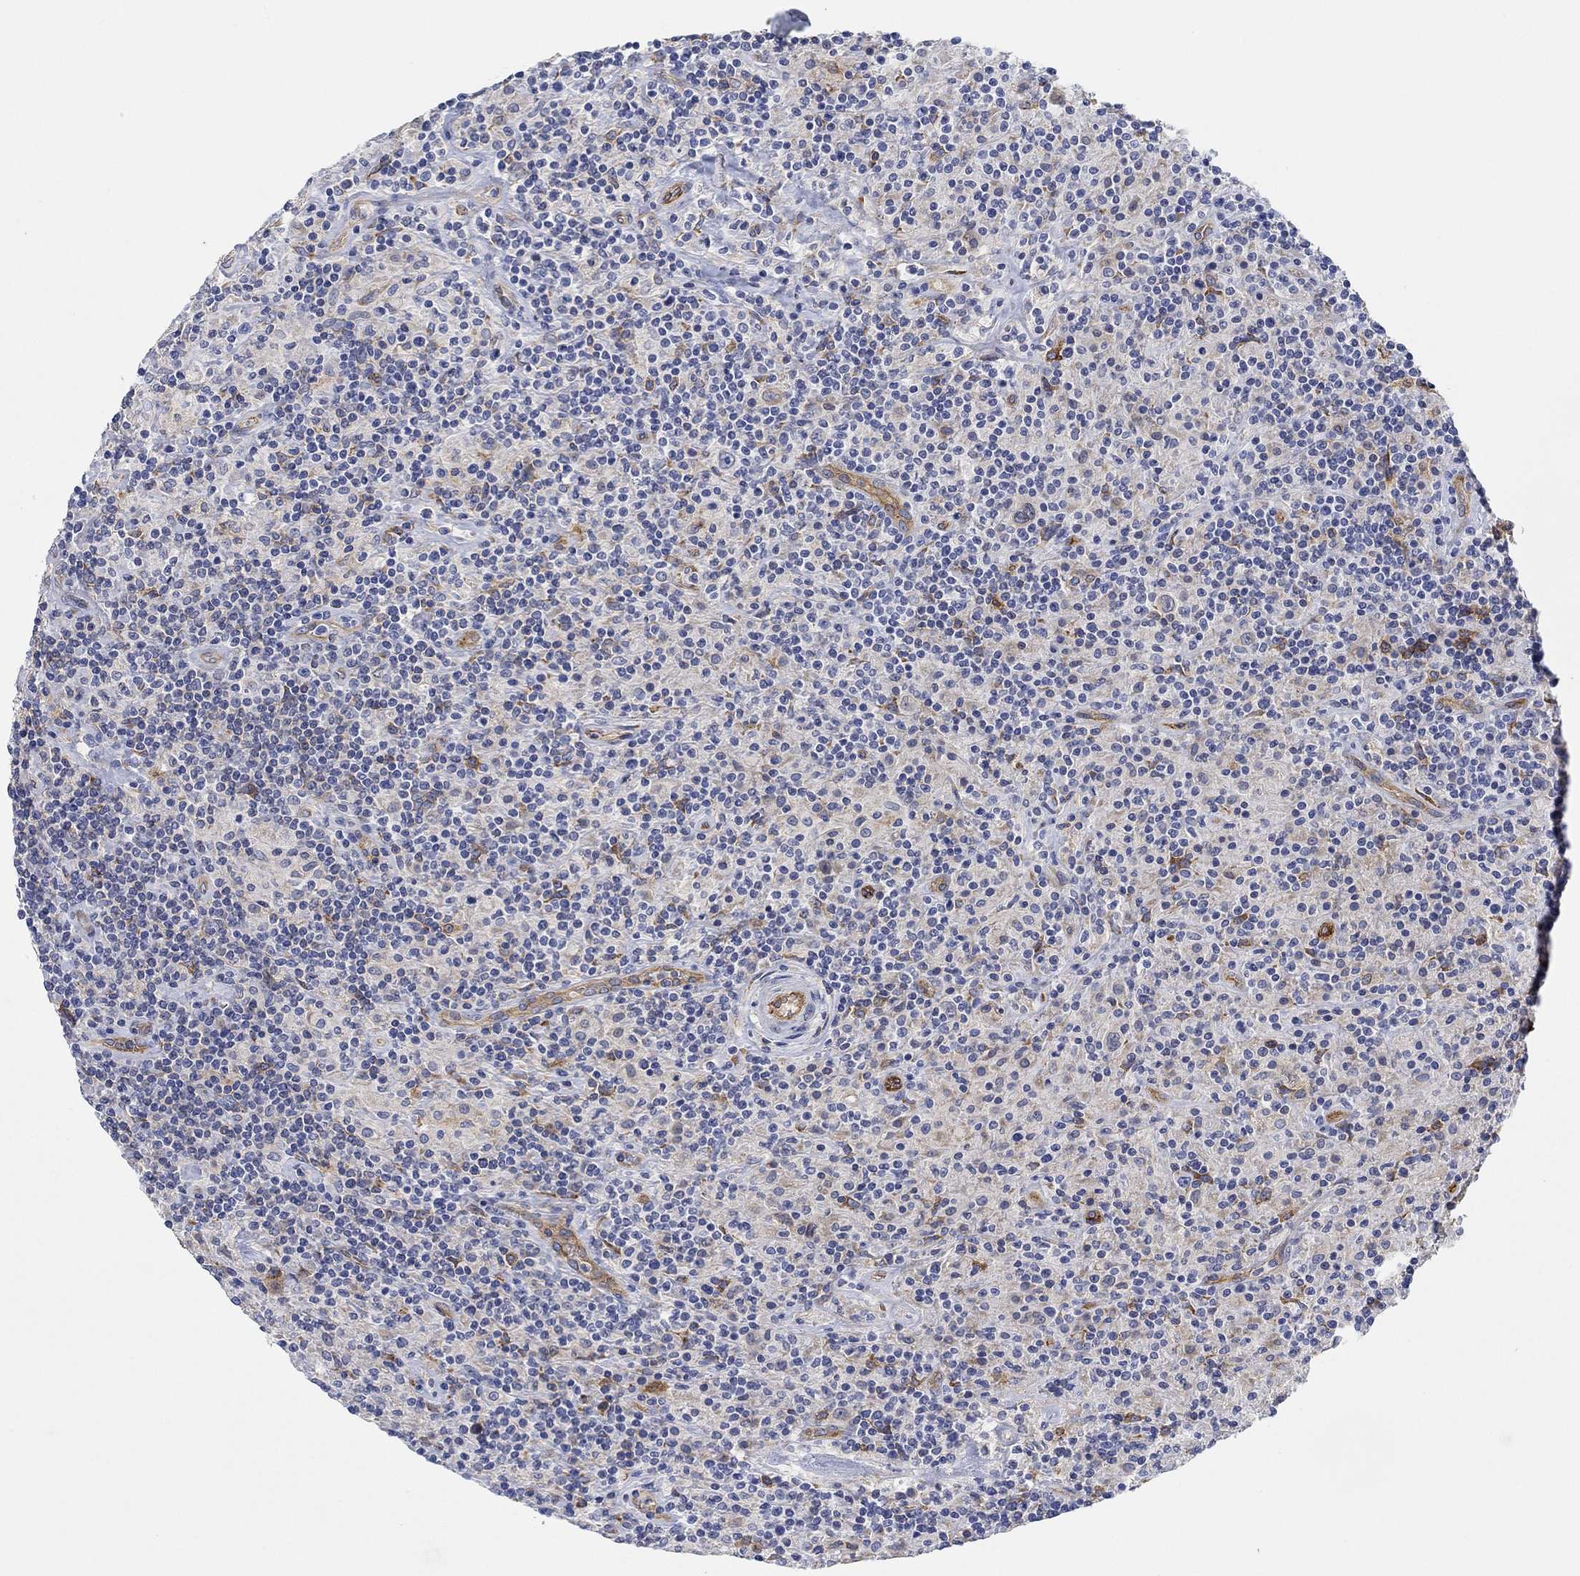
{"staining": {"intensity": "negative", "quantity": "none", "location": "none"}, "tissue": "lymphoma", "cell_type": "Tumor cells", "image_type": "cancer", "snomed": [{"axis": "morphology", "description": "Hodgkin's disease, NOS"}, {"axis": "topography", "description": "Lymph node"}], "caption": "Immunohistochemistry of lymphoma displays no staining in tumor cells.", "gene": "RGS1", "patient": {"sex": "male", "age": 70}}